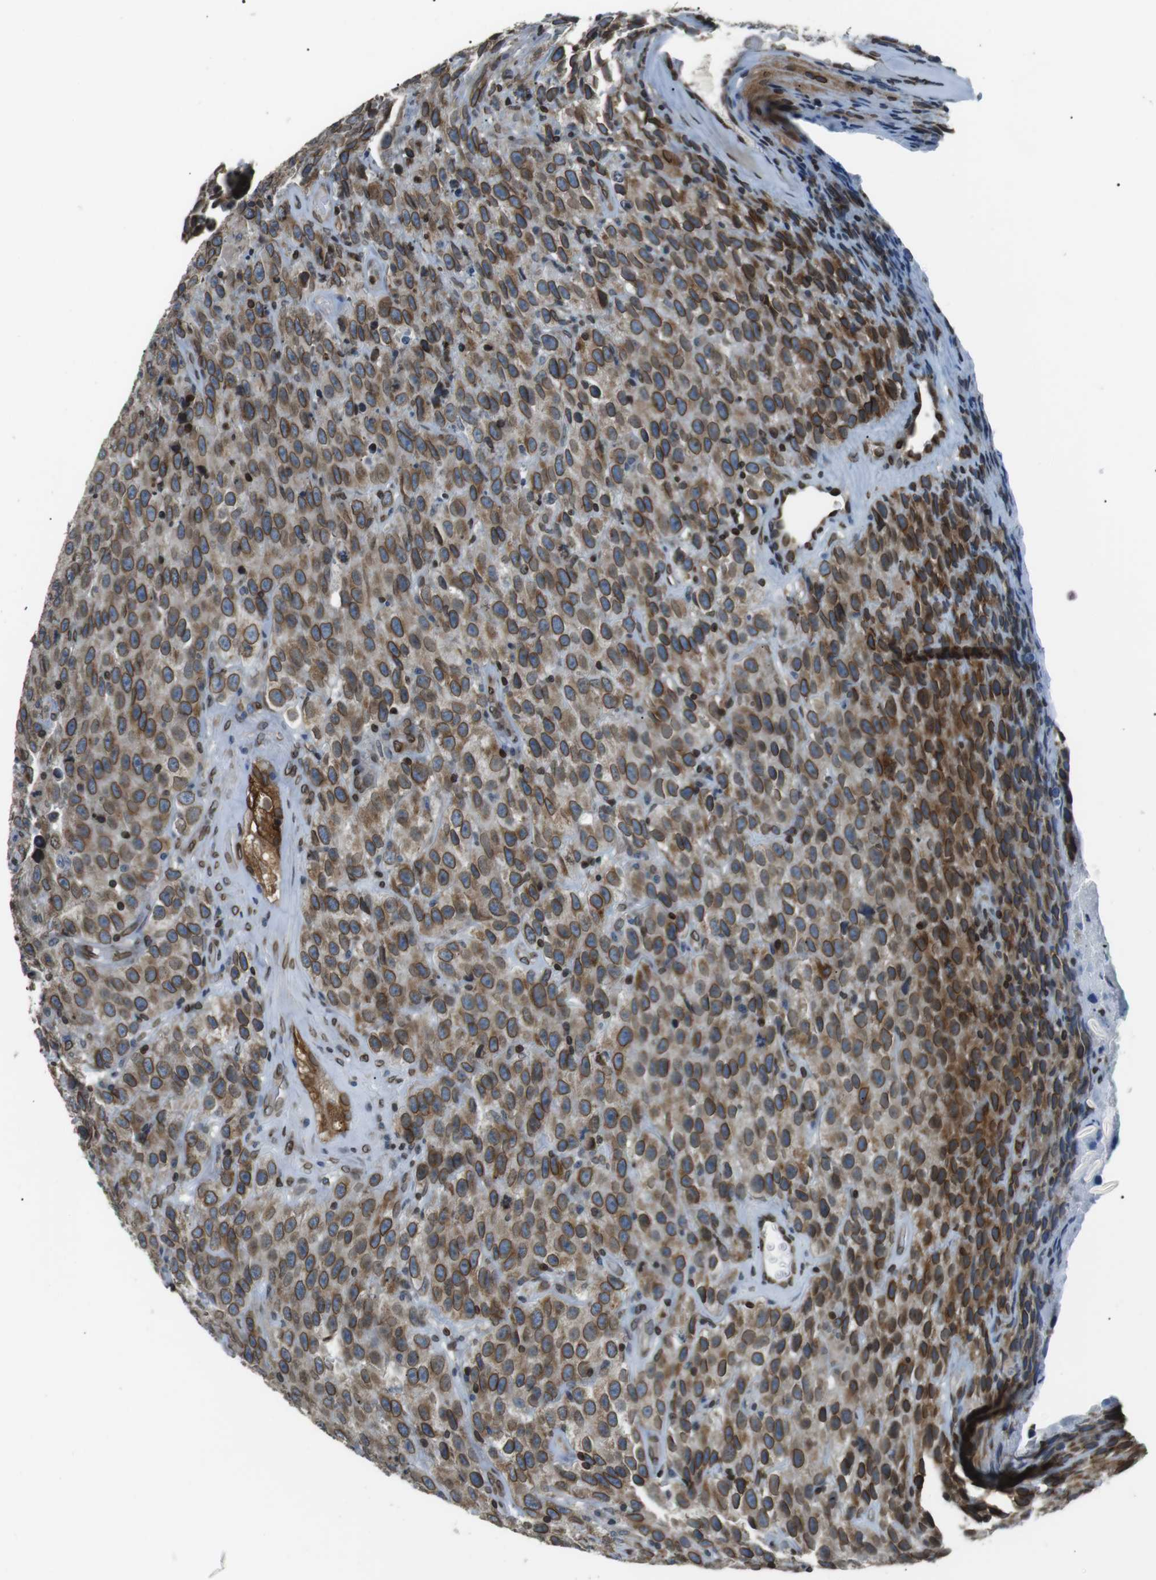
{"staining": {"intensity": "moderate", "quantity": ">75%", "location": "cytoplasmic/membranous,nuclear"}, "tissue": "testis cancer", "cell_type": "Tumor cells", "image_type": "cancer", "snomed": [{"axis": "morphology", "description": "Seminoma, NOS"}, {"axis": "topography", "description": "Testis"}], "caption": "Moderate cytoplasmic/membranous and nuclear expression is present in about >75% of tumor cells in testis cancer (seminoma).", "gene": "TMX4", "patient": {"sex": "male", "age": 52}}